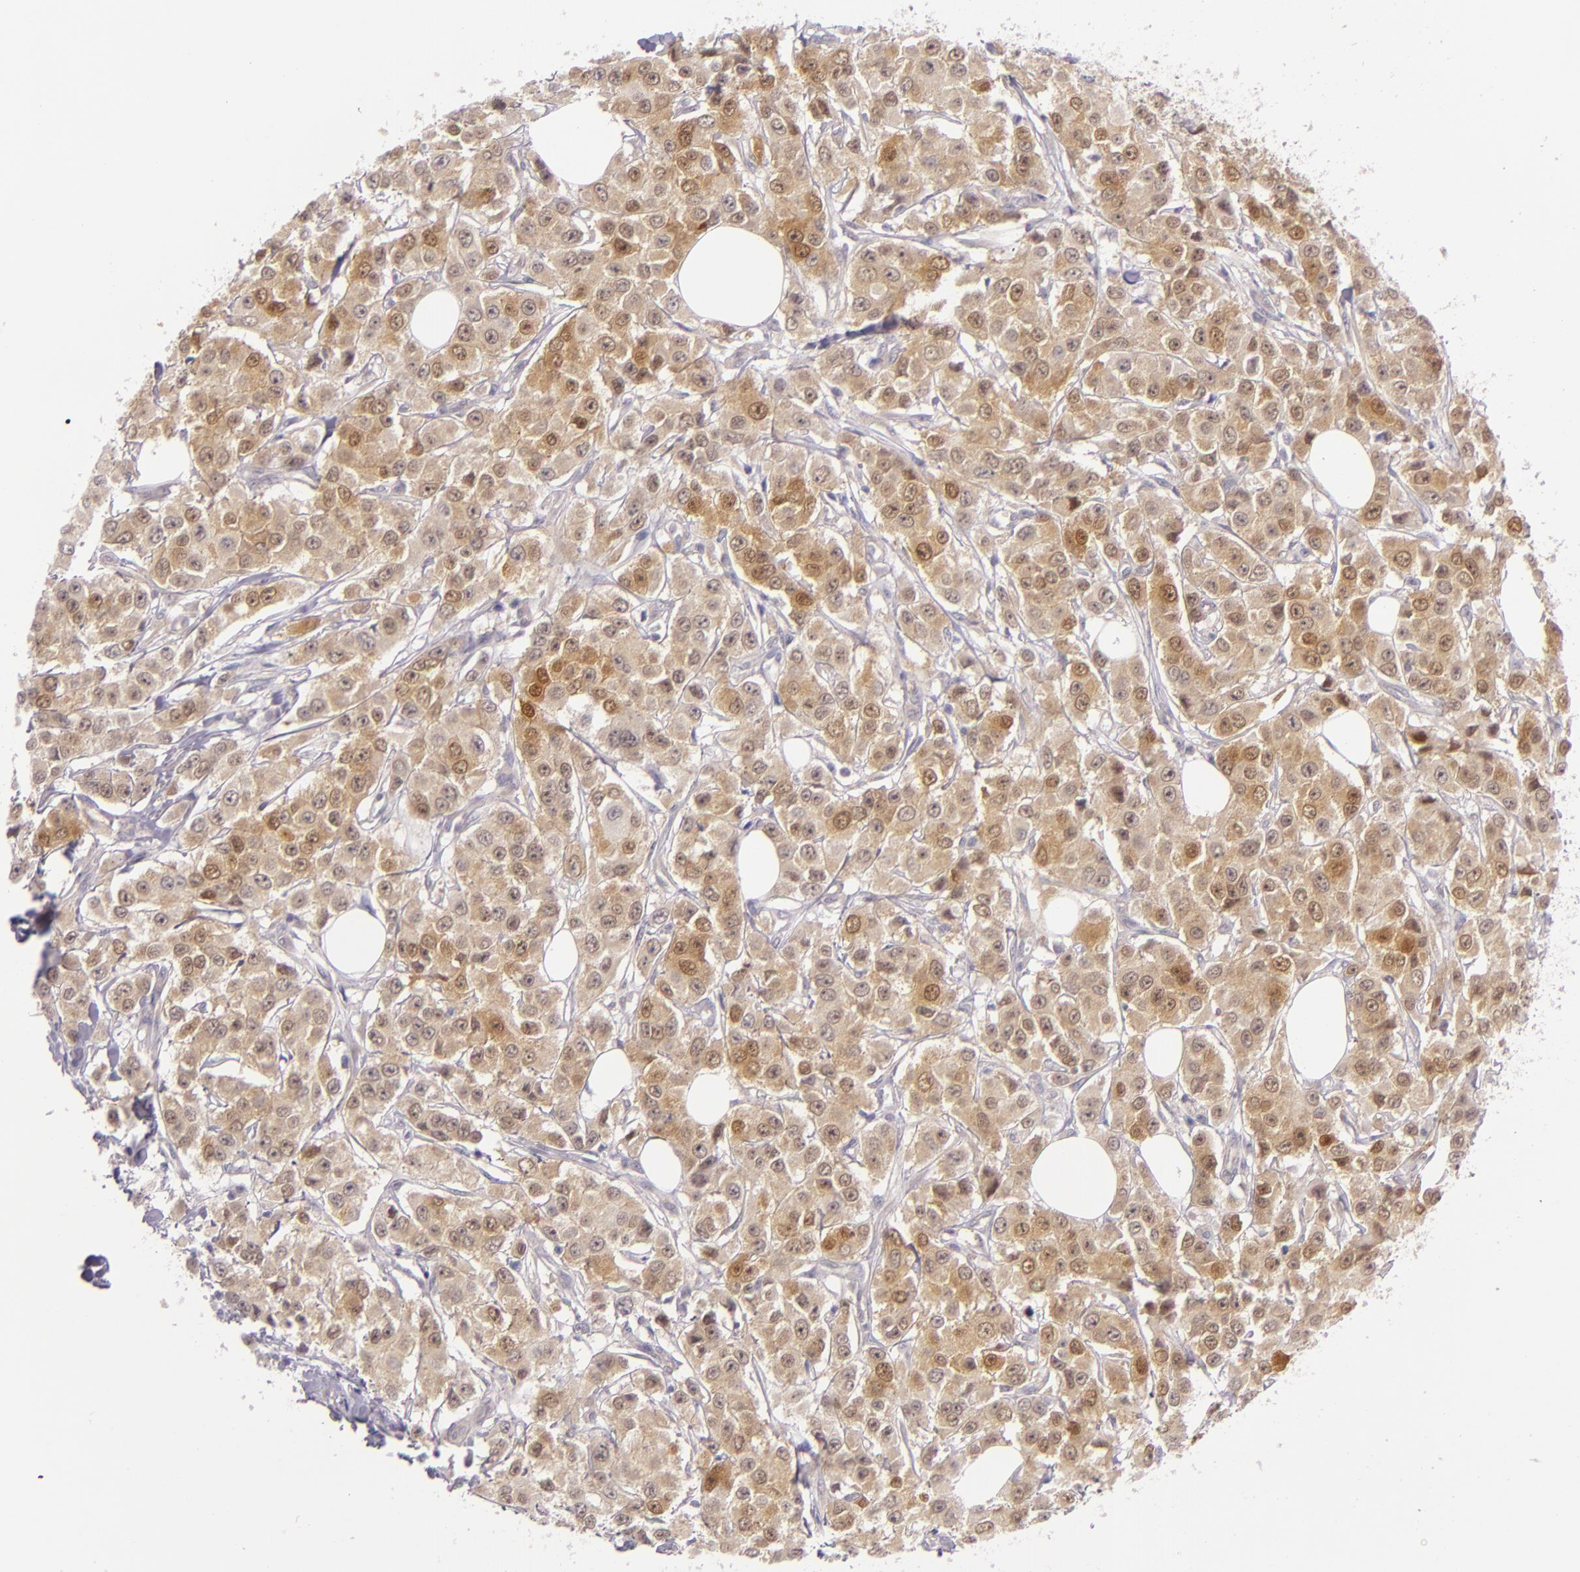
{"staining": {"intensity": "strong", "quantity": ">75%", "location": "cytoplasmic/membranous,nuclear"}, "tissue": "breast cancer", "cell_type": "Tumor cells", "image_type": "cancer", "snomed": [{"axis": "morphology", "description": "Duct carcinoma"}, {"axis": "topography", "description": "Breast"}], "caption": "Protein staining of breast invasive ductal carcinoma tissue displays strong cytoplasmic/membranous and nuclear expression in approximately >75% of tumor cells. (DAB = brown stain, brightfield microscopy at high magnification).", "gene": "CSE1L", "patient": {"sex": "female", "age": 58}}